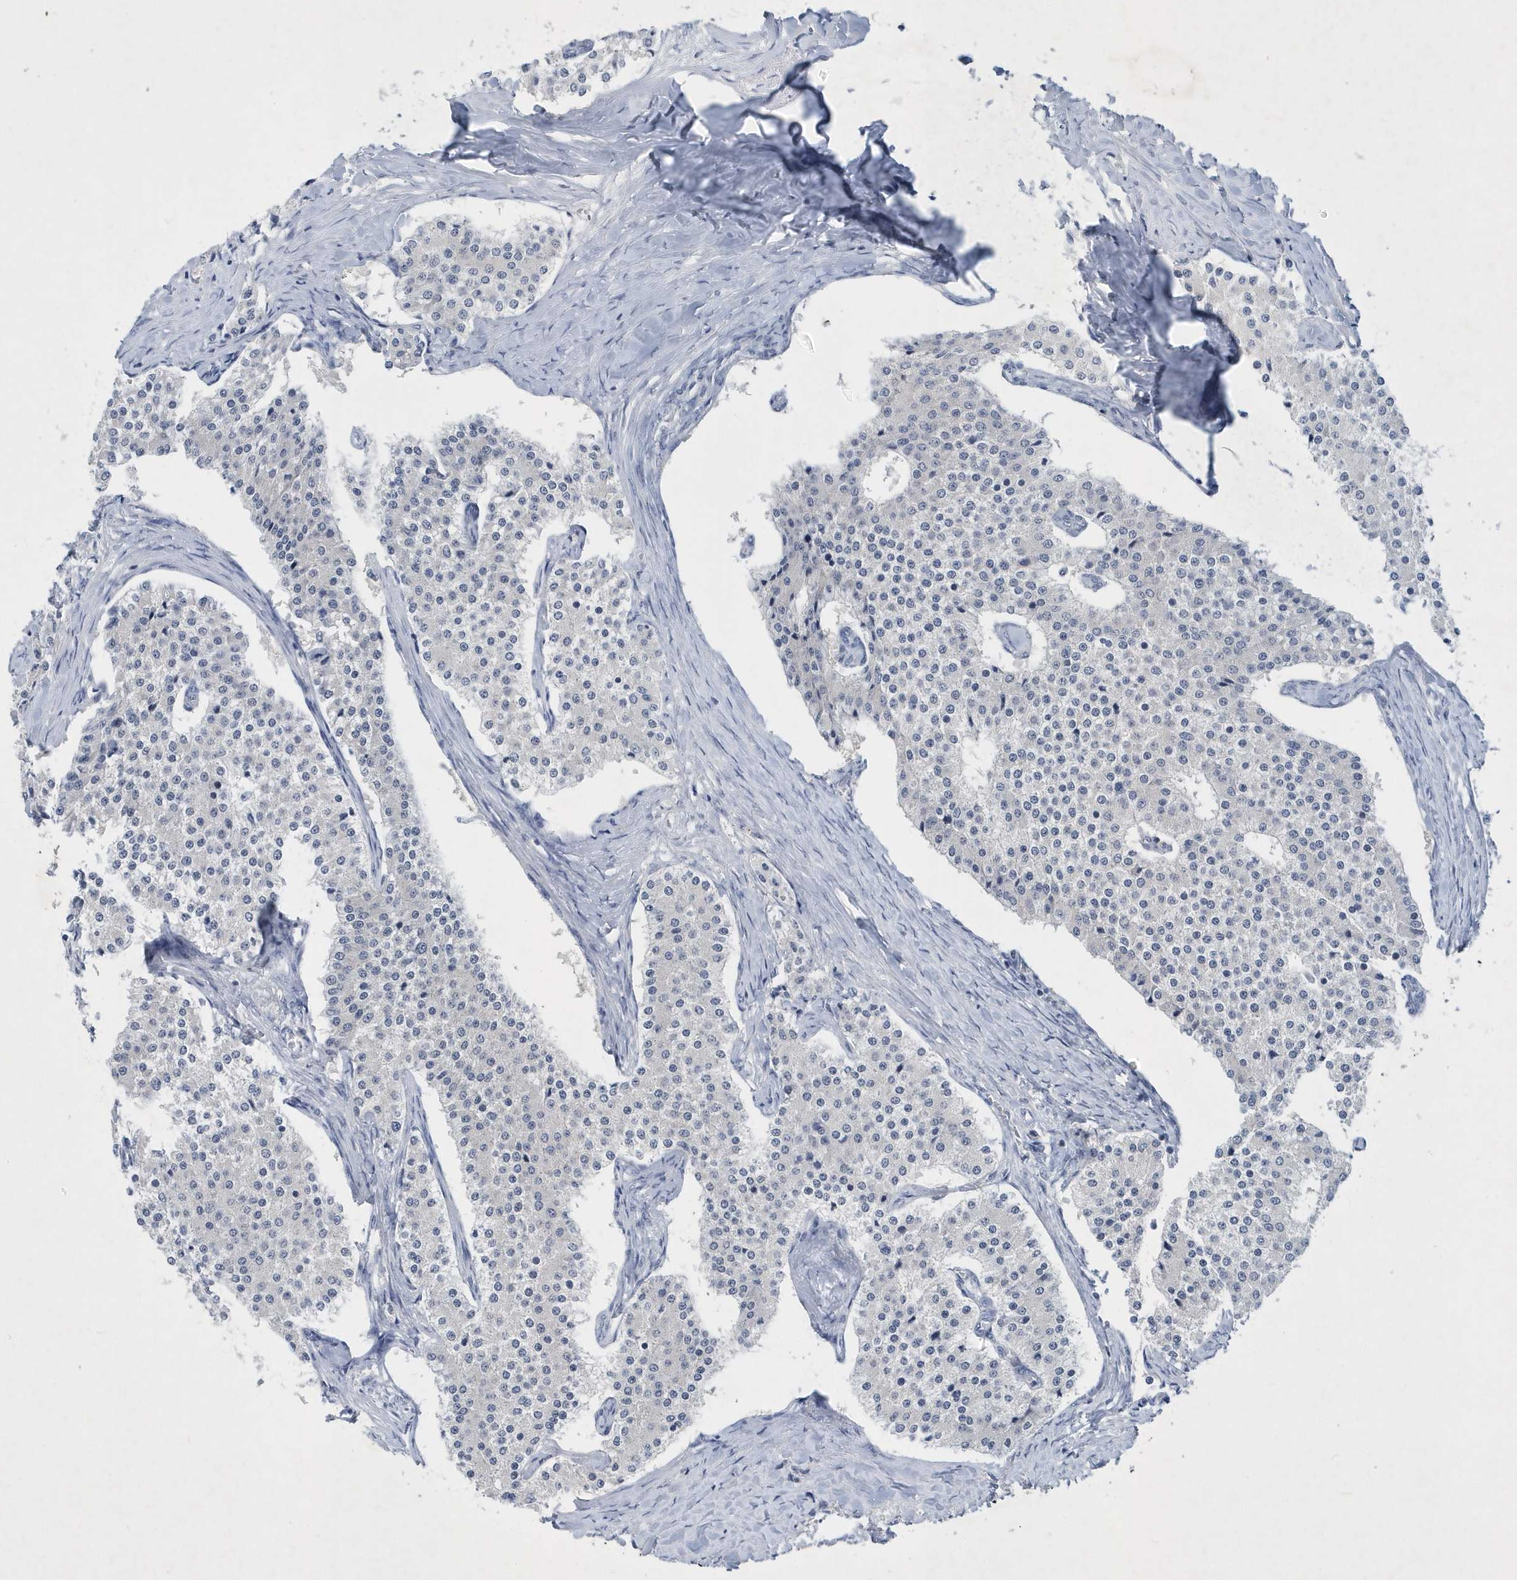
{"staining": {"intensity": "negative", "quantity": "none", "location": "none"}, "tissue": "carcinoid", "cell_type": "Tumor cells", "image_type": "cancer", "snomed": [{"axis": "morphology", "description": "Carcinoid, malignant, NOS"}, {"axis": "topography", "description": "Colon"}], "caption": "This is a micrograph of immunohistochemistry (IHC) staining of carcinoid, which shows no expression in tumor cells. (Stains: DAB immunohistochemistry (IHC) with hematoxylin counter stain, Microscopy: brightfield microscopy at high magnification).", "gene": "SRGAP3", "patient": {"sex": "female", "age": 52}}